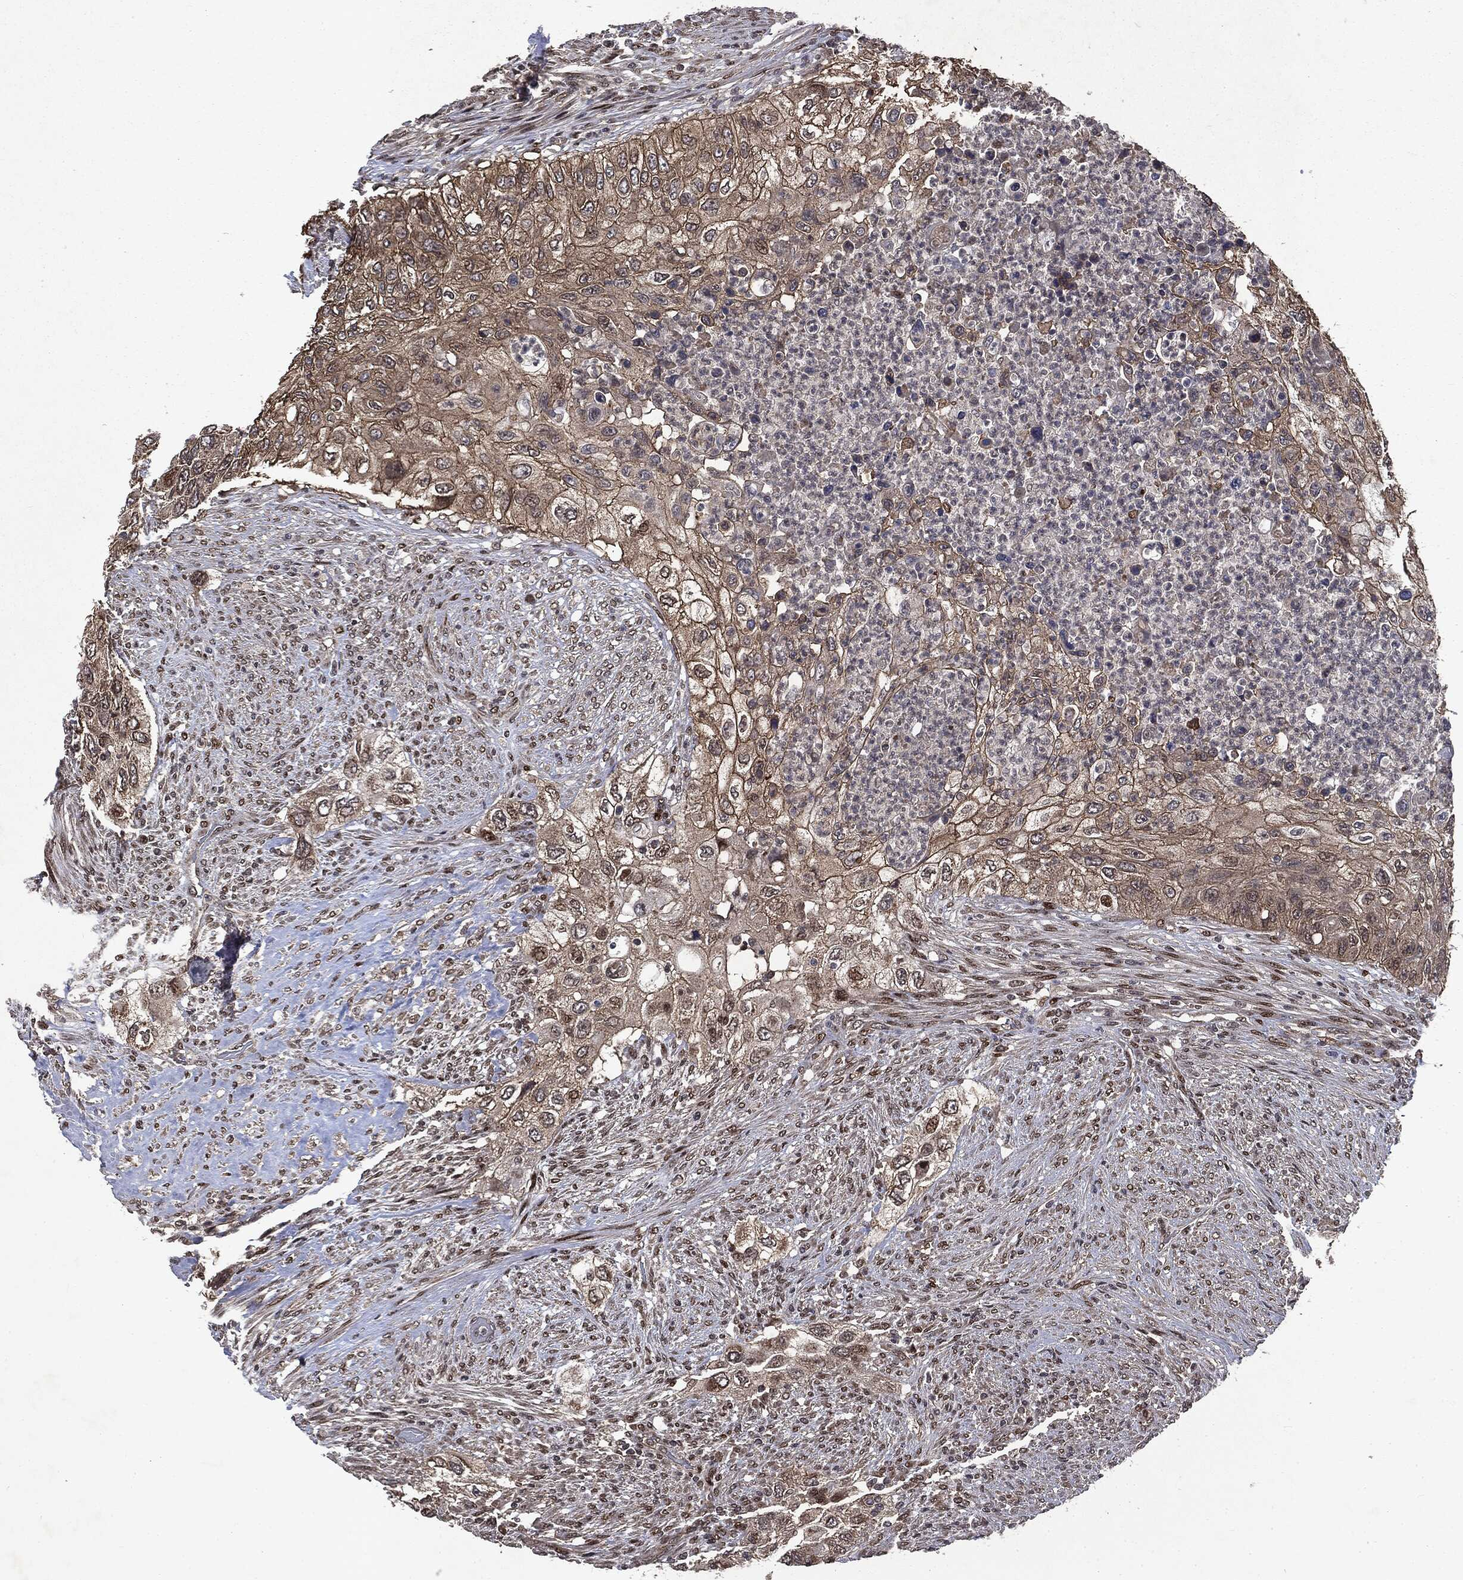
{"staining": {"intensity": "weak", "quantity": ">75%", "location": "cytoplasmic/membranous"}, "tissue": "urothelial cancer", "cell_type": "Tumor cells", "image_type": "cancer", "snomed": [{"axis": "morphology", "description": "Urothelial carcinoma, High grade"}, {"axis": "topography", "description": "Urinary bladder"}], "caption": "Weak cytoplasmic/membranous protein positivity is appreciated in approximately >75% of tumor cells in urothelial cancer.", "gene": "PLPPR2", "patient": {"sex": "female", "age": 60}}